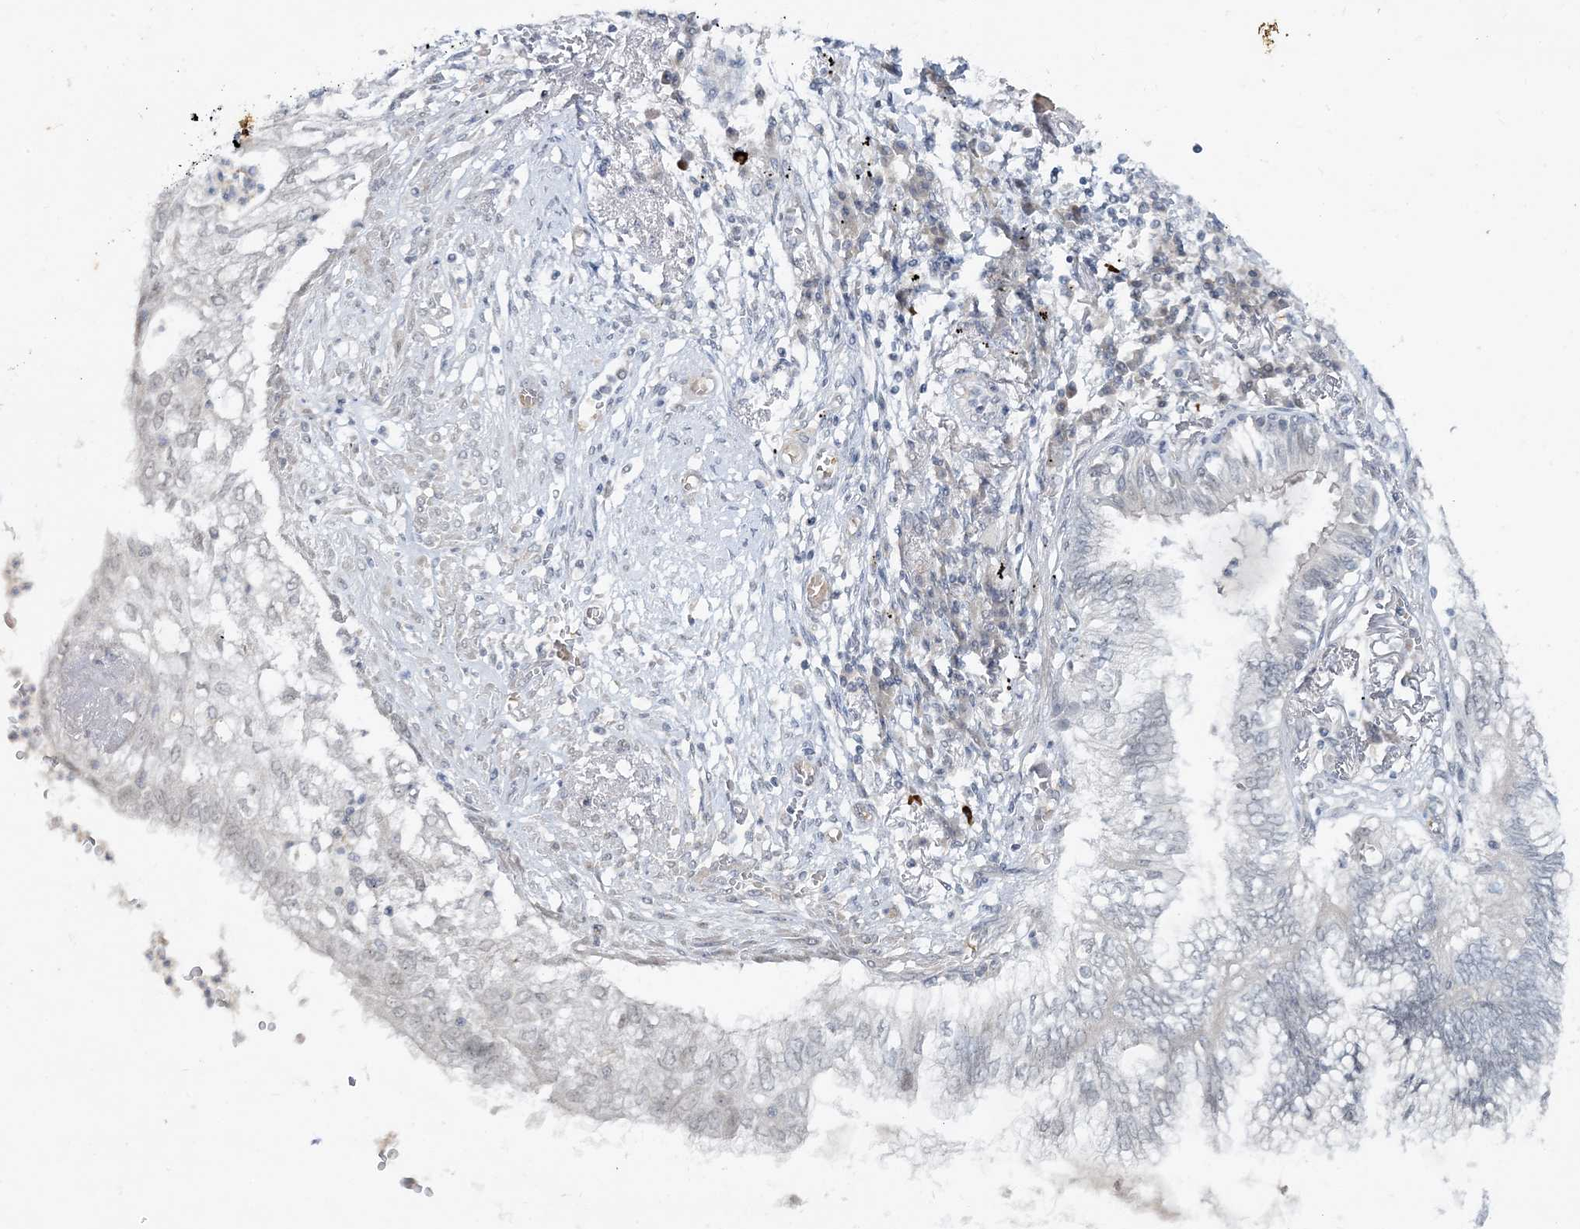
{"staining": {"intensity": "negative", "quantity": "none", "location": "none"}, "tissue": "lung cancer", "cell_type": "Tumor cells", "image_type": "cancer", "snomed": [{"axis": "morphology", "description": "Adenocarcinoma, NOS"}, {"axis": "topography", "description": "Lung"}], "caption": "Tumor cells are negative for brown protein staining in lung cancer (adenocarcinoma).", "gene": "LEXM", "patient": {"sex": "female", "age": 70}}